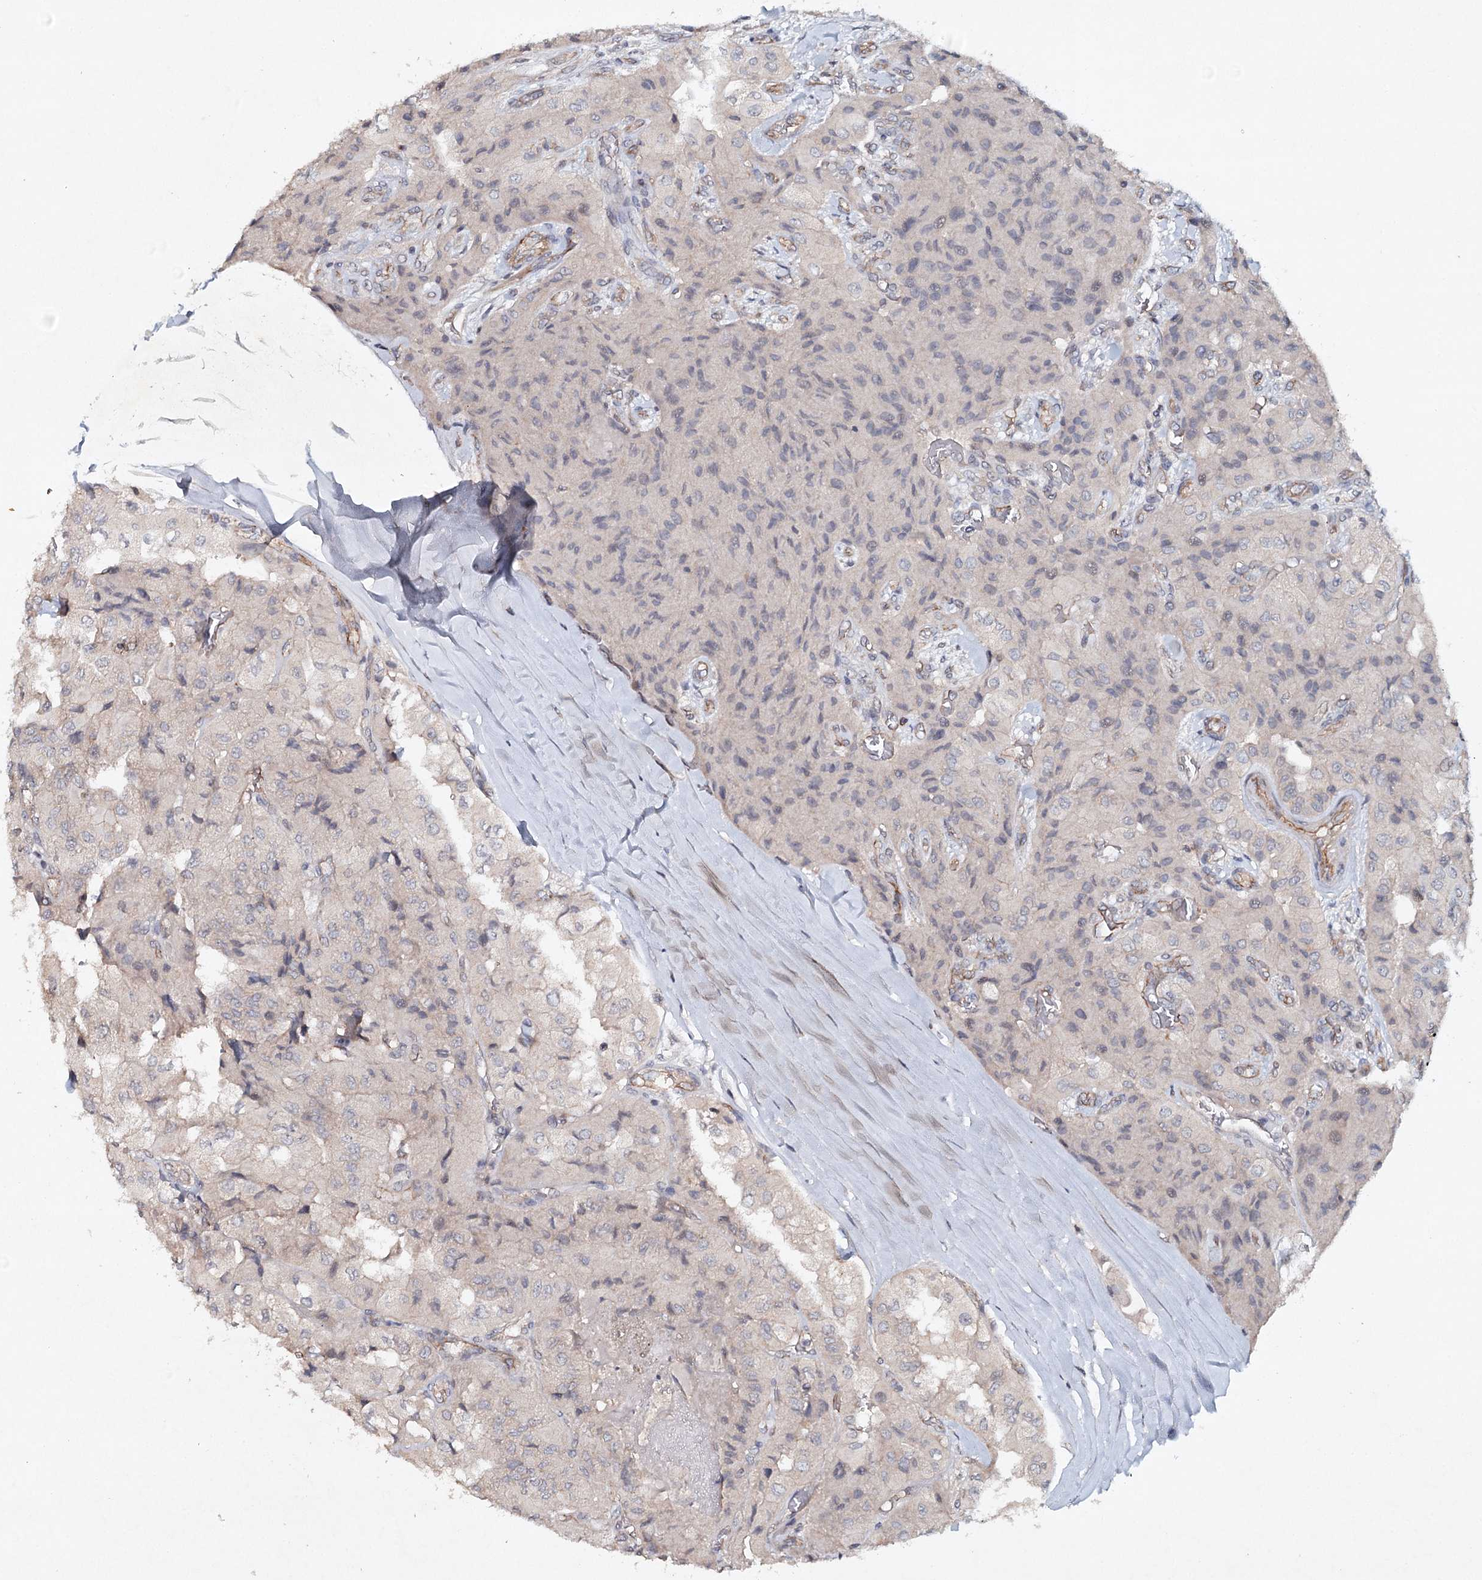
{"staining": {"intensity": "negative", "quantity": "none", "location": "none"}, "tissue": "thyroid cancer", "cell_type": "Tumor cells", "image_type": "cancer", "snomed": [{"axis": "morphology", "description": "Papillary adenocarcinoma, NOS"}, {"axis": "topography", "description": "Thyroid gland"}], "caption": "Immunohistochemical staining of thyroid cancer shows no significant positivity in tumor cells.", "gene": "SYNPO", "patient": {"sex": "female", "age": 59}}